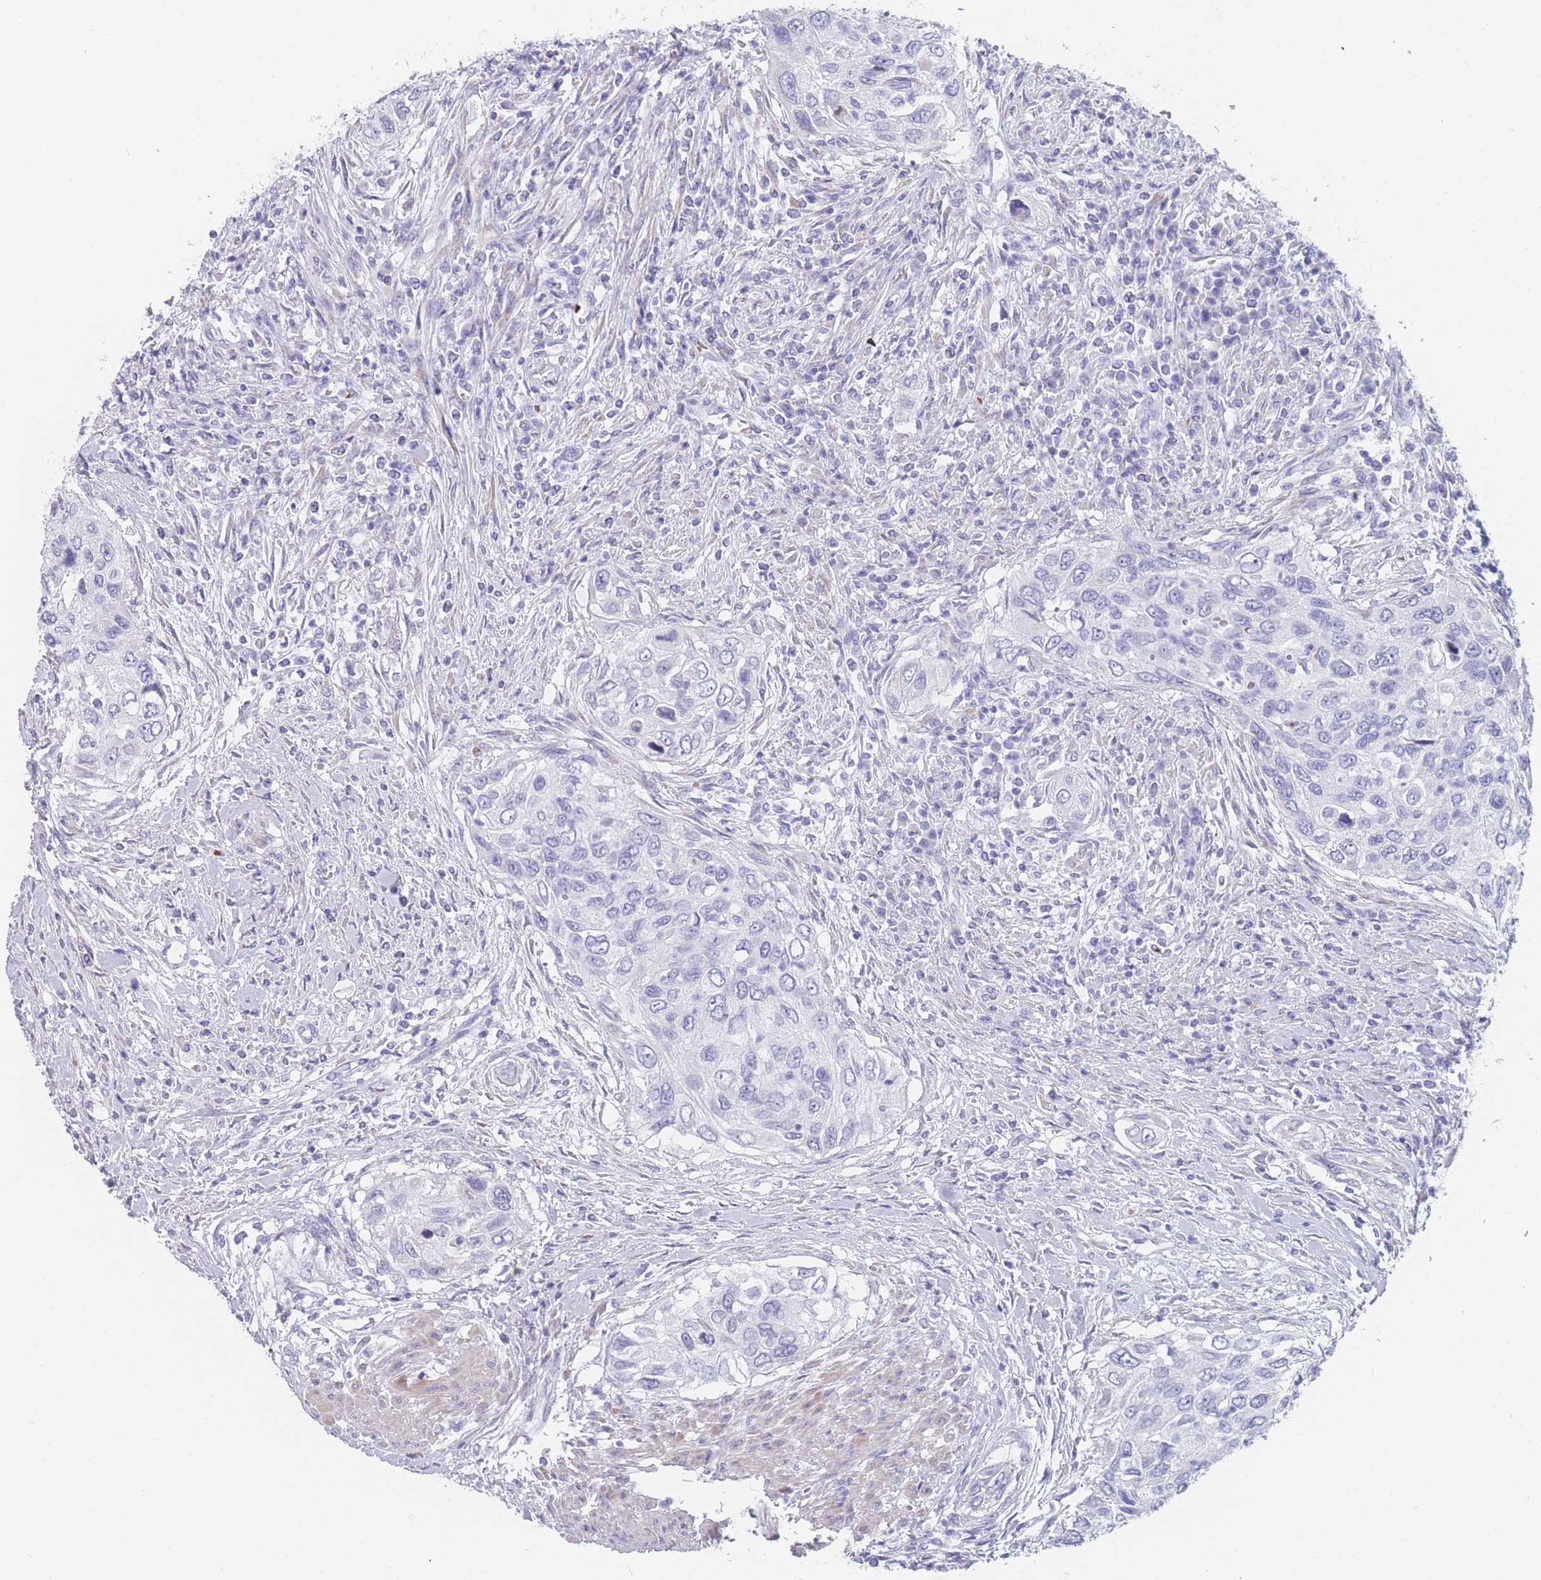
{"staining": {"intensity": "negative", "quantity": "none", "location": "none"}, "tissue": "urothelial cancer", "cell_type": "Tumor cells", "image_type": "cancer", "snomed": [{"axis": "morphology", "description": "Urothelial carcinoma, High grade"}, {"axis": "topography", "description": "Urinary bladder"}], "caption": "Urothelial cancer was stained to show a protein in brown. There is no significant positivity in tumor cells.", "gene": "OR5D16", "patient": {"sex": "female", "age": 60}}